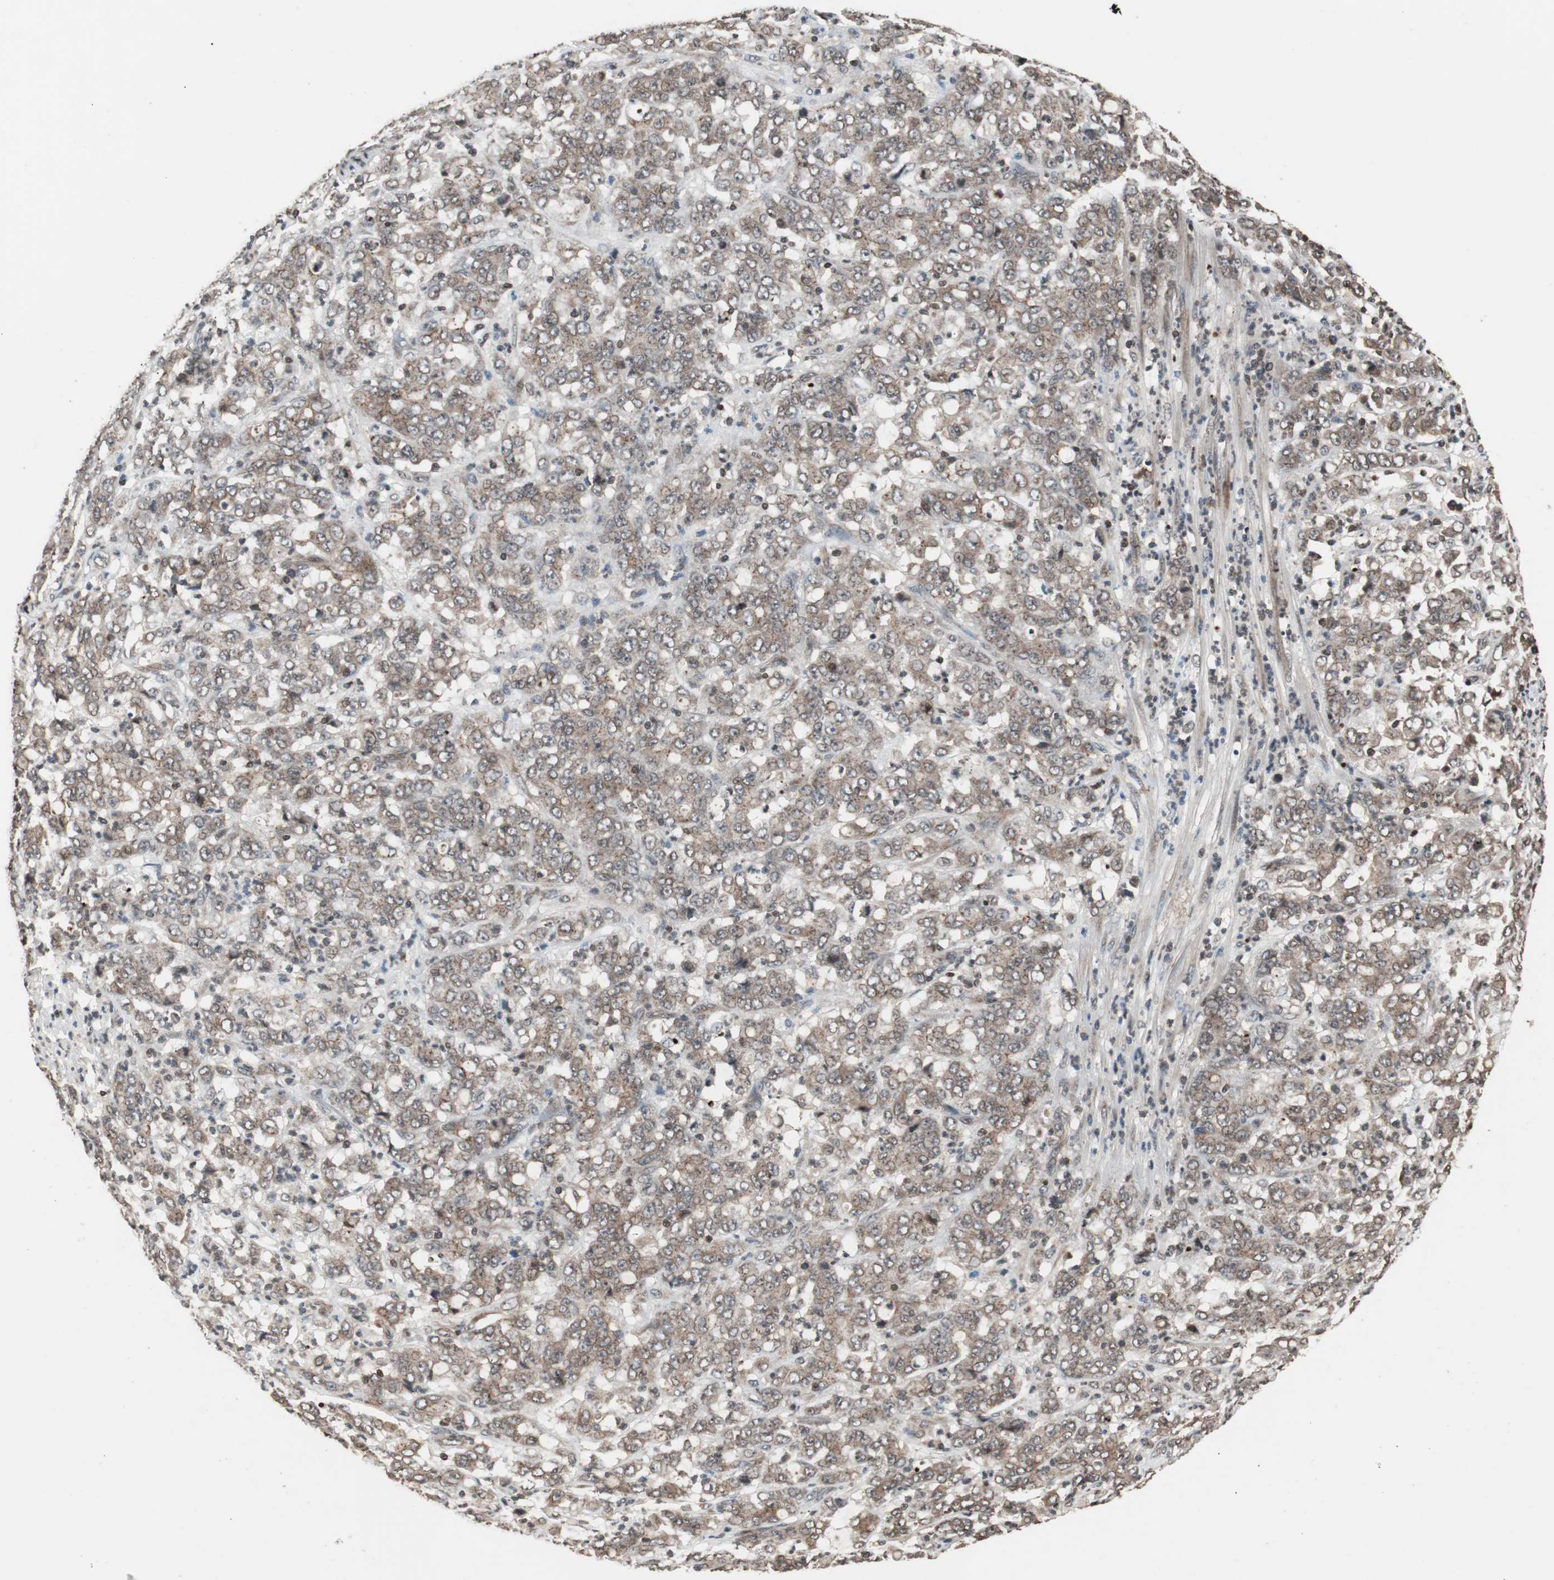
{"staining": {"intensity": "weak", "quantity": ">75%", "location": "cytoplasmic/membranous"}, "tissue": "stomach cancer", "cell_type": "Tumor cells", "image_type": "cancer", "snomed": [{"axis": "morphology", "description": "Adenocarcinoma, NOS"}, {"axis": "topography", "description": "Stomach, lower"}], "caption": "Adenocarcinoma (stomach) stained with a brown dye displays weak cytoplasmic/membranous positive positivity in about >75% of tumor cells.", "gene": "ZFC3H1", "patient": {"sex": "female", "age": 71}}